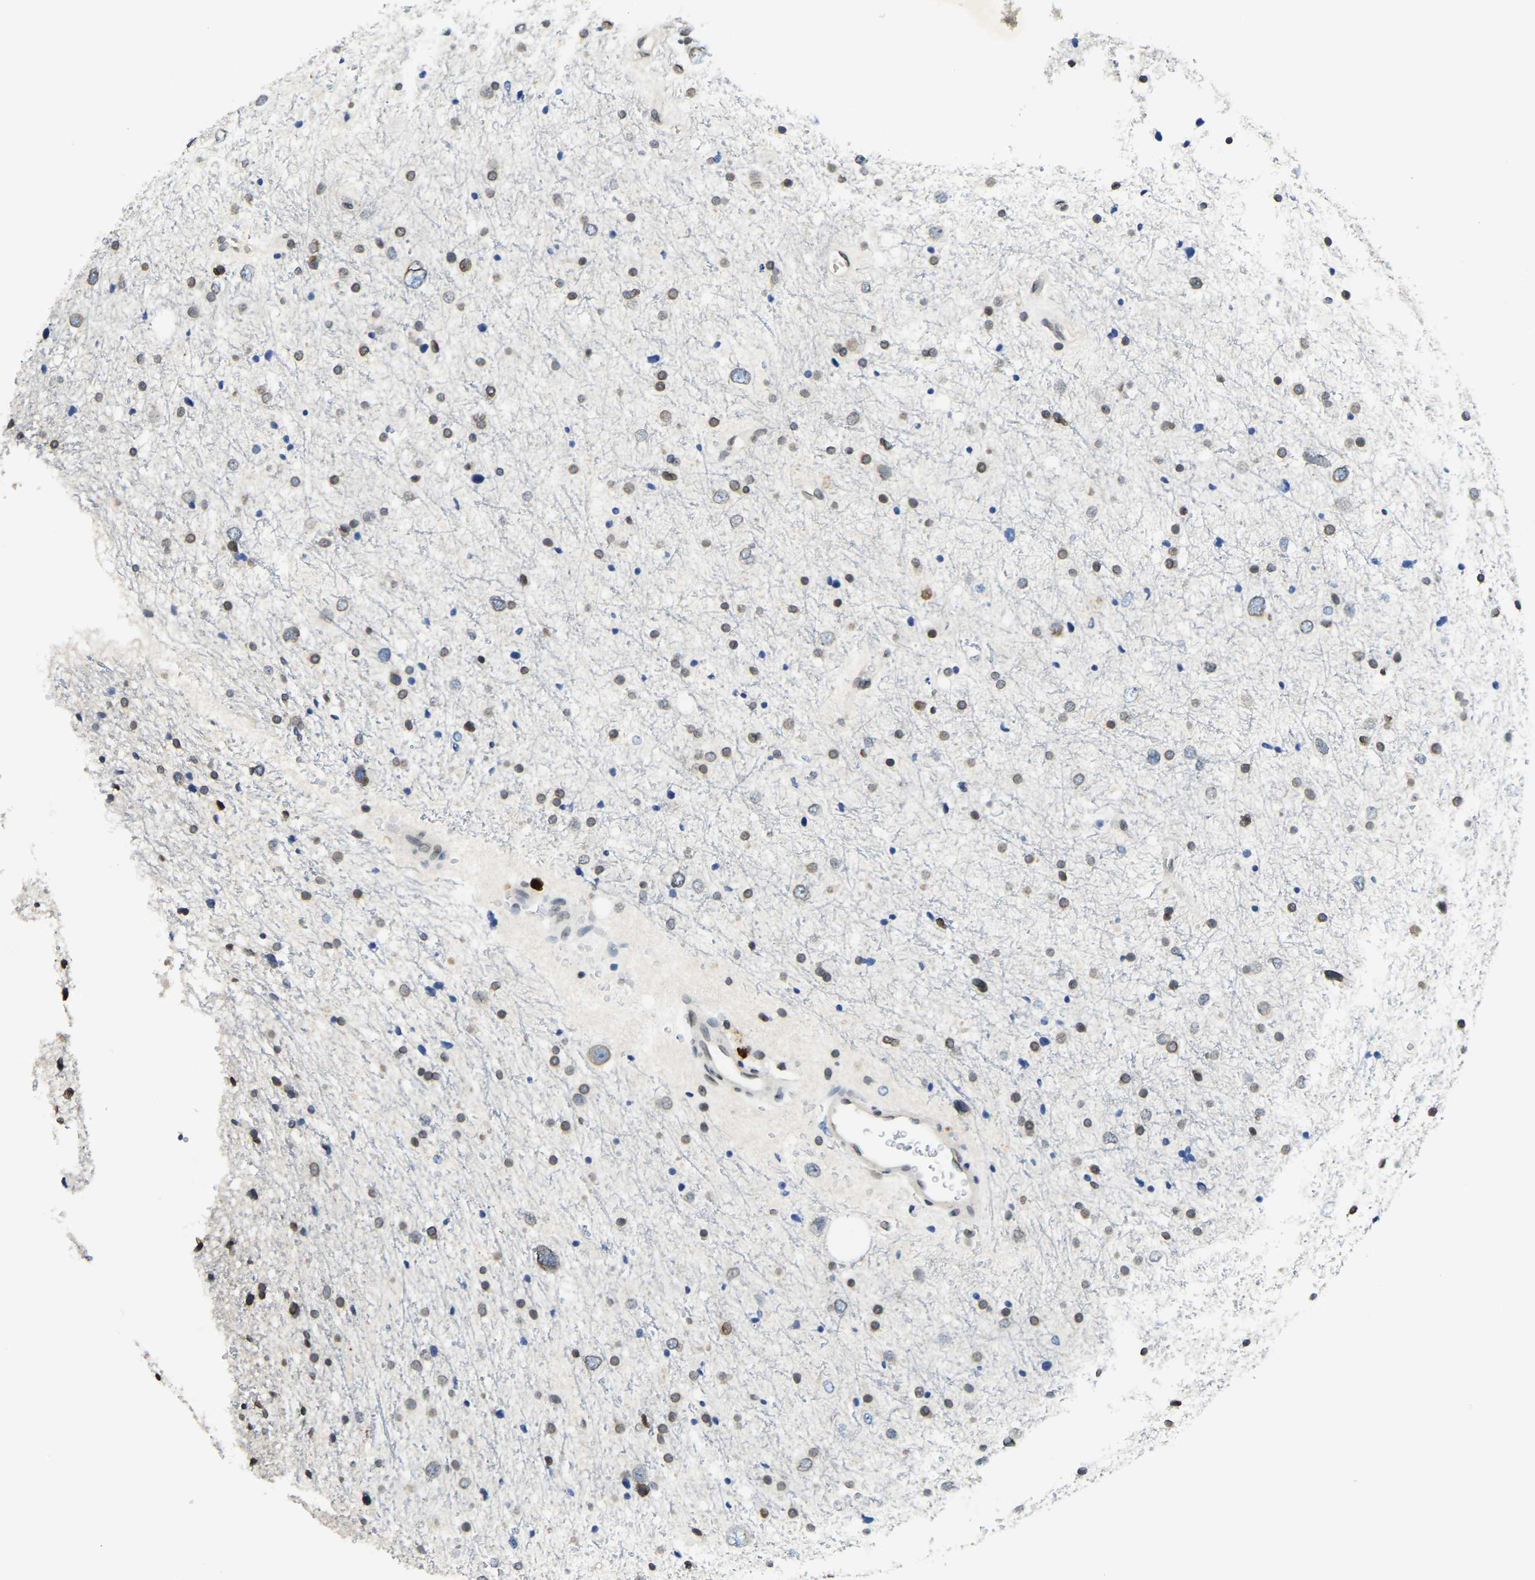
{"staining": {"intensity": "moderate", "quantity": ">75%", "location": "cytoplasmic/membranous,nuclear"}, "tissue": "glioma", "cell_type": "Tumor cells", "image_type": "cancer", "snomed": [{"axis": "morphology", "description": "Glioma, malignant, Low grade"}, {"axis": "topography", "description": "Brain"}], "caption": "Immunohistochemical staining of glioma exhibits medium levels of moderate cytoplasmic/membranous and nuclear protein expression in approximately >75% of tumor cells.", "gene": "RANBP2", "patient": {"sex": "female", "age": 37}}